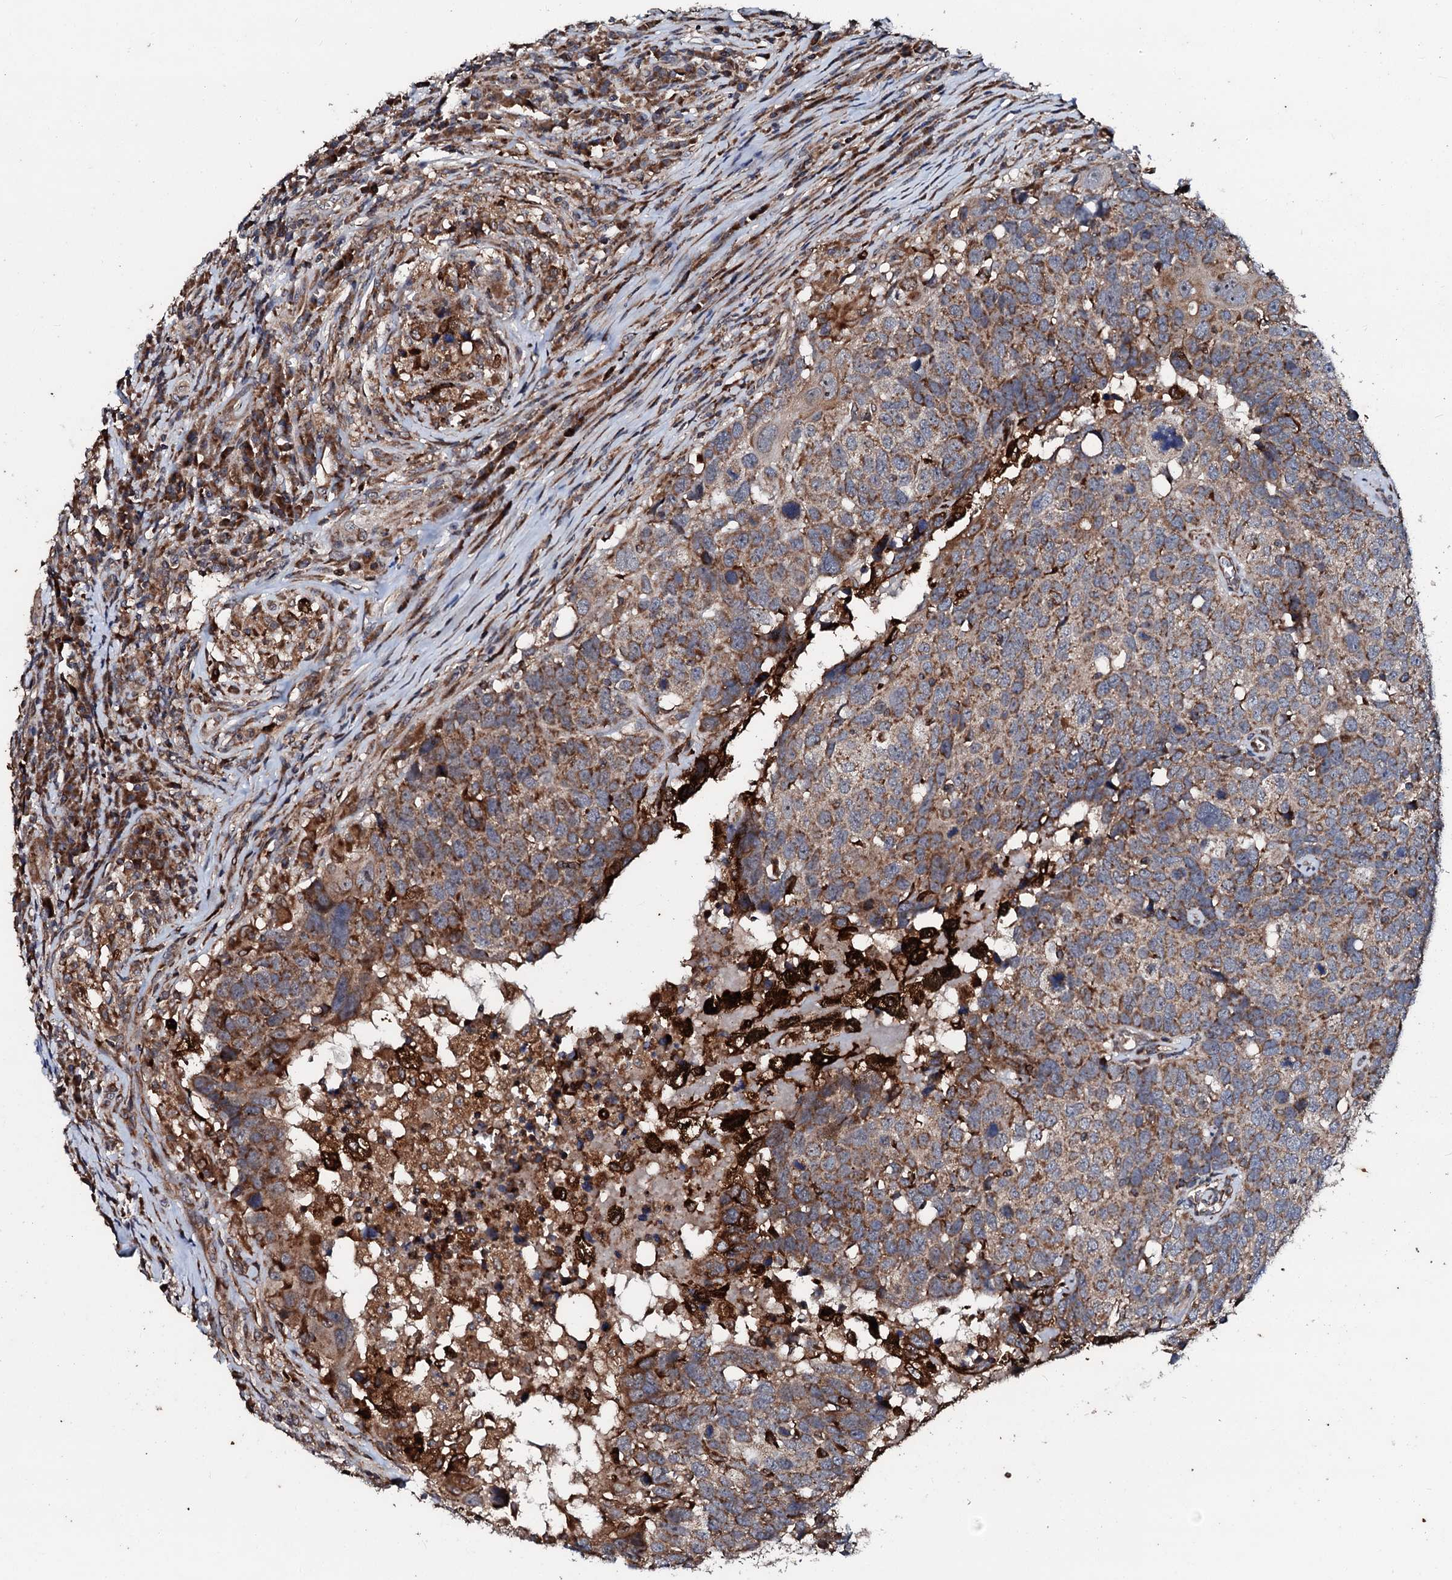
{"staining": {"intensity": "moderate", "quantity": ">75%", "location": "cytoplasmic/membranous"}, "tissue": "head and neck cancer", "cell_type": "Tumor cells", "image_type": "cancer", "snomed": [{"axis": "morphology", "description": "Squamous cell carcinoma, NOS"}, {"axis": "topography", "description": "Head-Neck"}], "caption": "Human head and neck squamous cell carcinoma stained with a protein marker shows moderate staining in tumor cells.", "gene": "SDHAF2", "patient": {"sex": "male", "age": 66}}